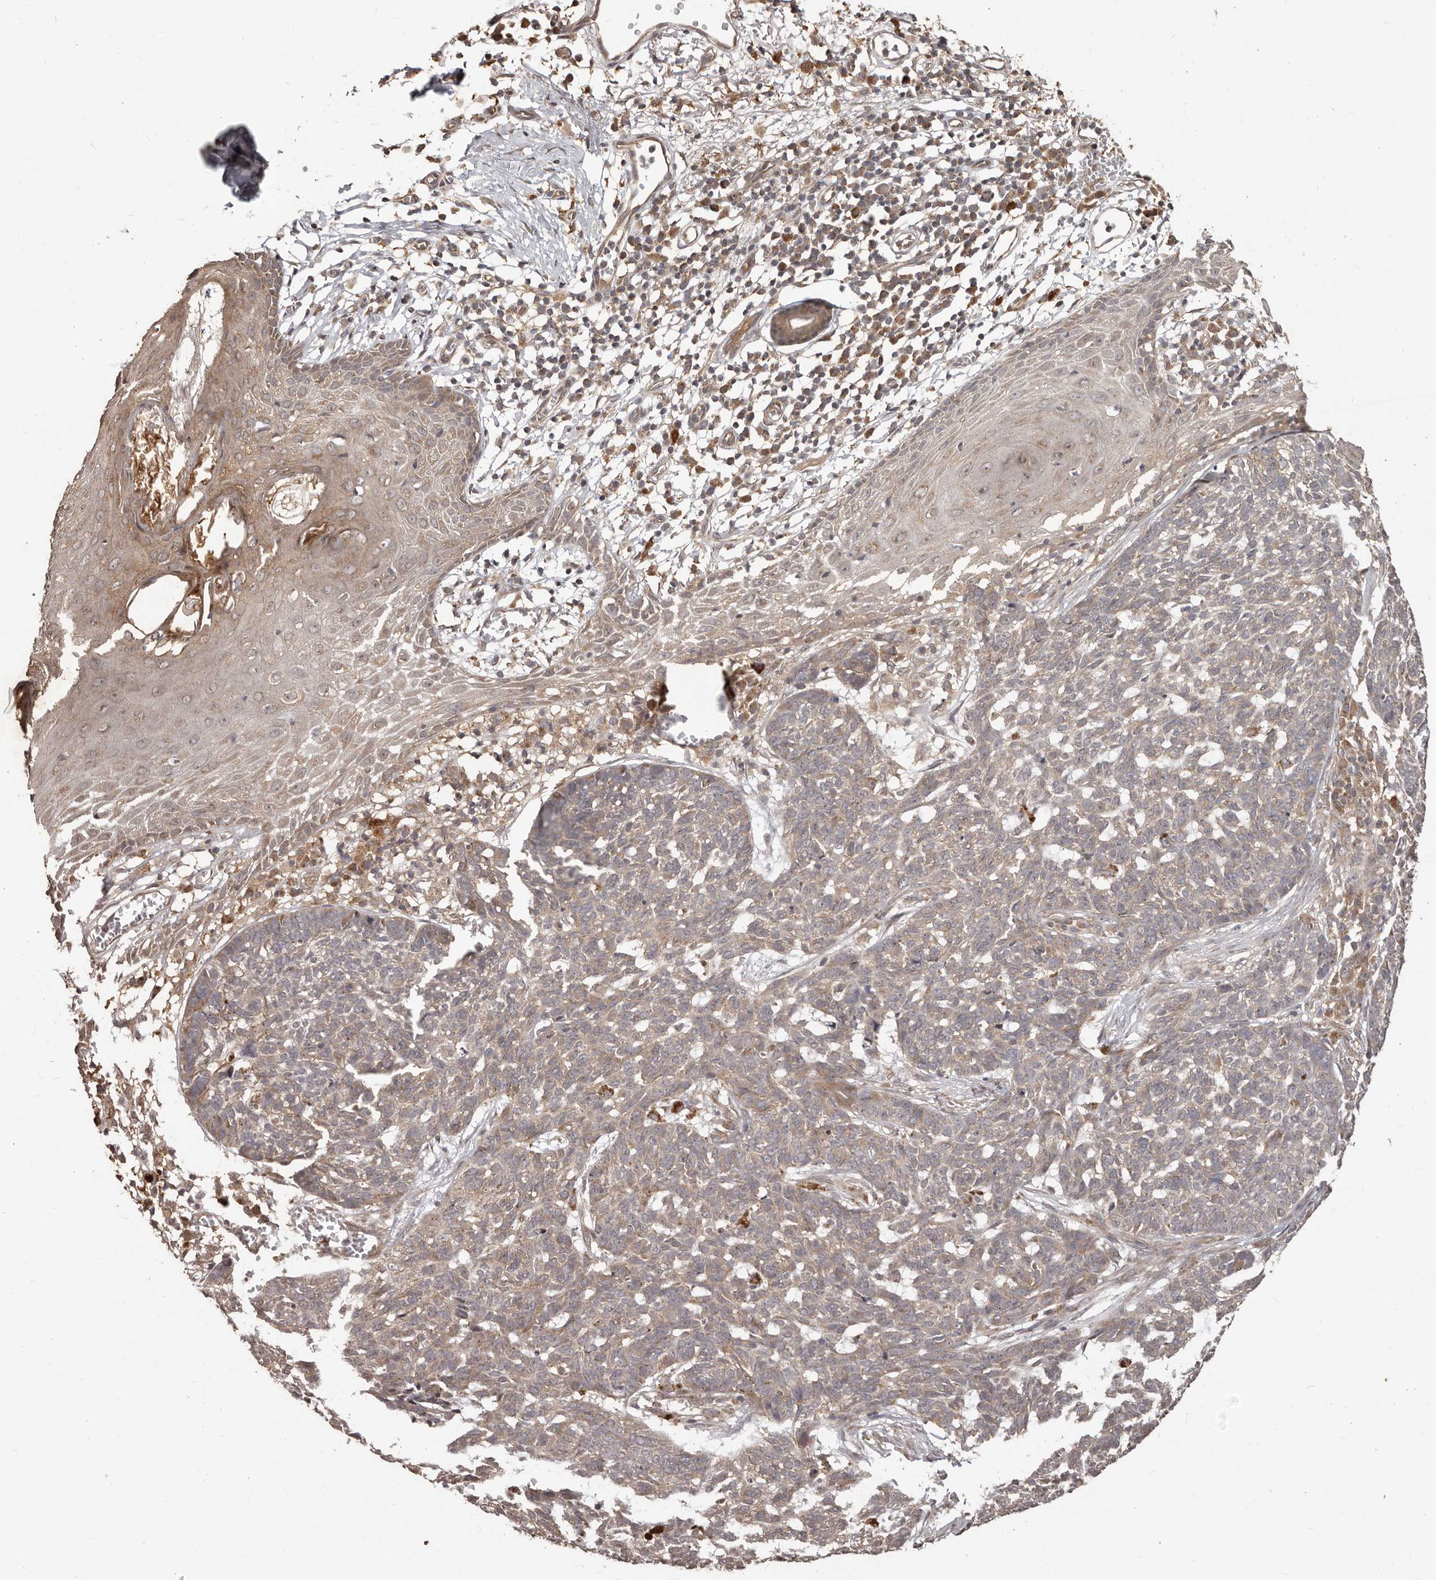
{"staining": {"intensity": "weak", "quantity": "25%-75%", "location": "cytoplasmic/membranous"}, "tissue": "skin cancer", "cell_type": "Tumor cells", "image_type": "cancer", "snomed": [{"axis": "morphology", "description": "Basal cell carcinoma"}, {"axis": "topography", "description": "Skin"}], "caption": "Immunohistochemistry histopathology image of skin basal cell carcinoma stained for a protein (brown), which shows low levels of weak cytoplasmic/membranous positivity in about 25%-75% of tumor cells.", "gene": "MTO1", "patient": {"sex": "male", "age": 85}}